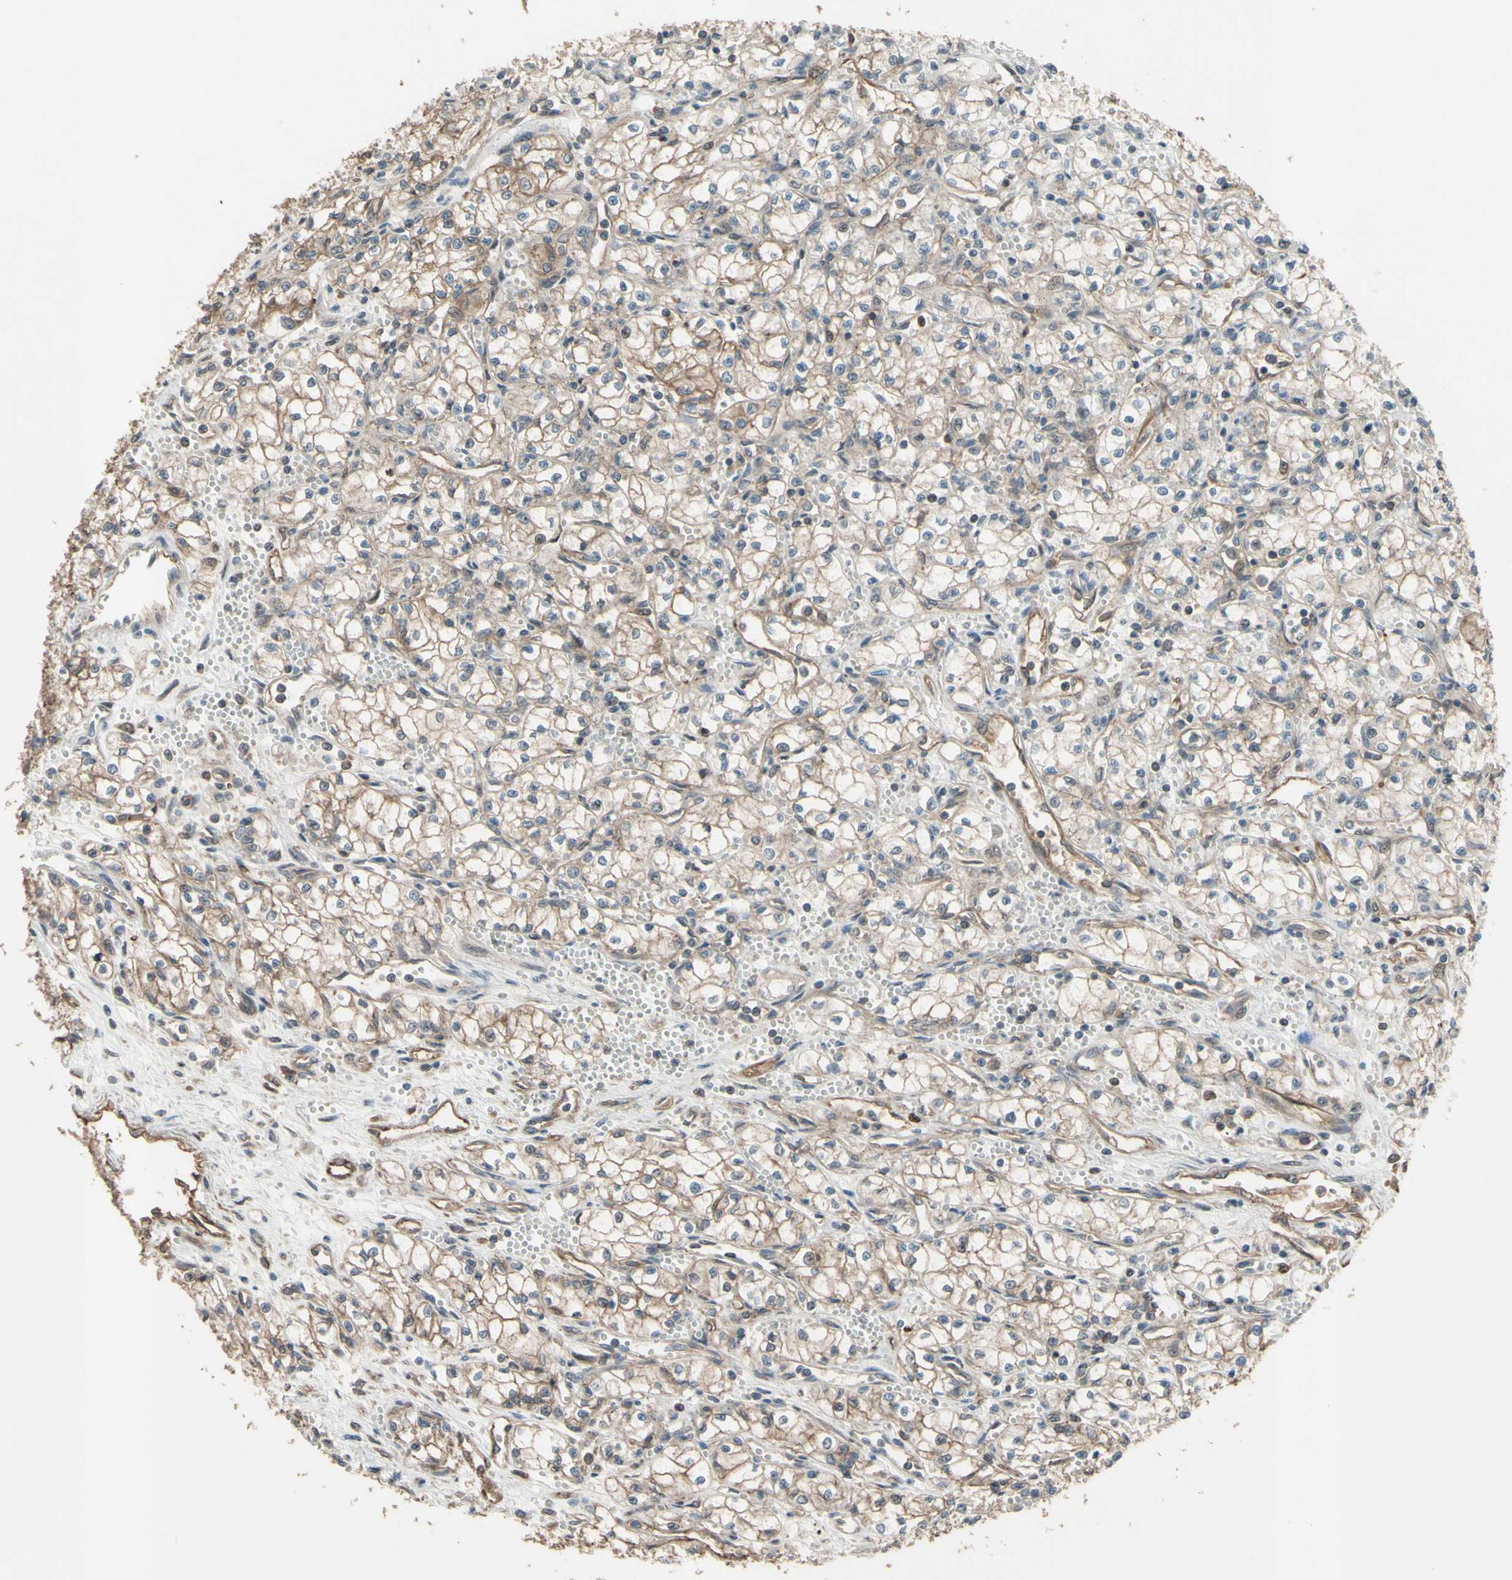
{"staining": {"intensity": "moderate", "quantity": ">75%", "location": "cytoplasmic/membranous"}, "tissue": "renal cancer", "cell_type": "Tumor cells", "image_type": "cancer", "snomed": [{"axis": "morphology", "description": "Normal tissue, NOS"}, {"axis": "morphology", "description": "Adenocarcinoma, NOS"}, {"axis": "topography", "description": "Kidney"}], "caption": "This image exhibits immunohistochemistry (IHC) staining of renal cancer (adenocarcinoma), with medium moderate cytoplasmic/membranous expression in approximately >75% of tumor cells.", "gene": "SHROOM4", "patient": {"sex": "male", "age": 59}}